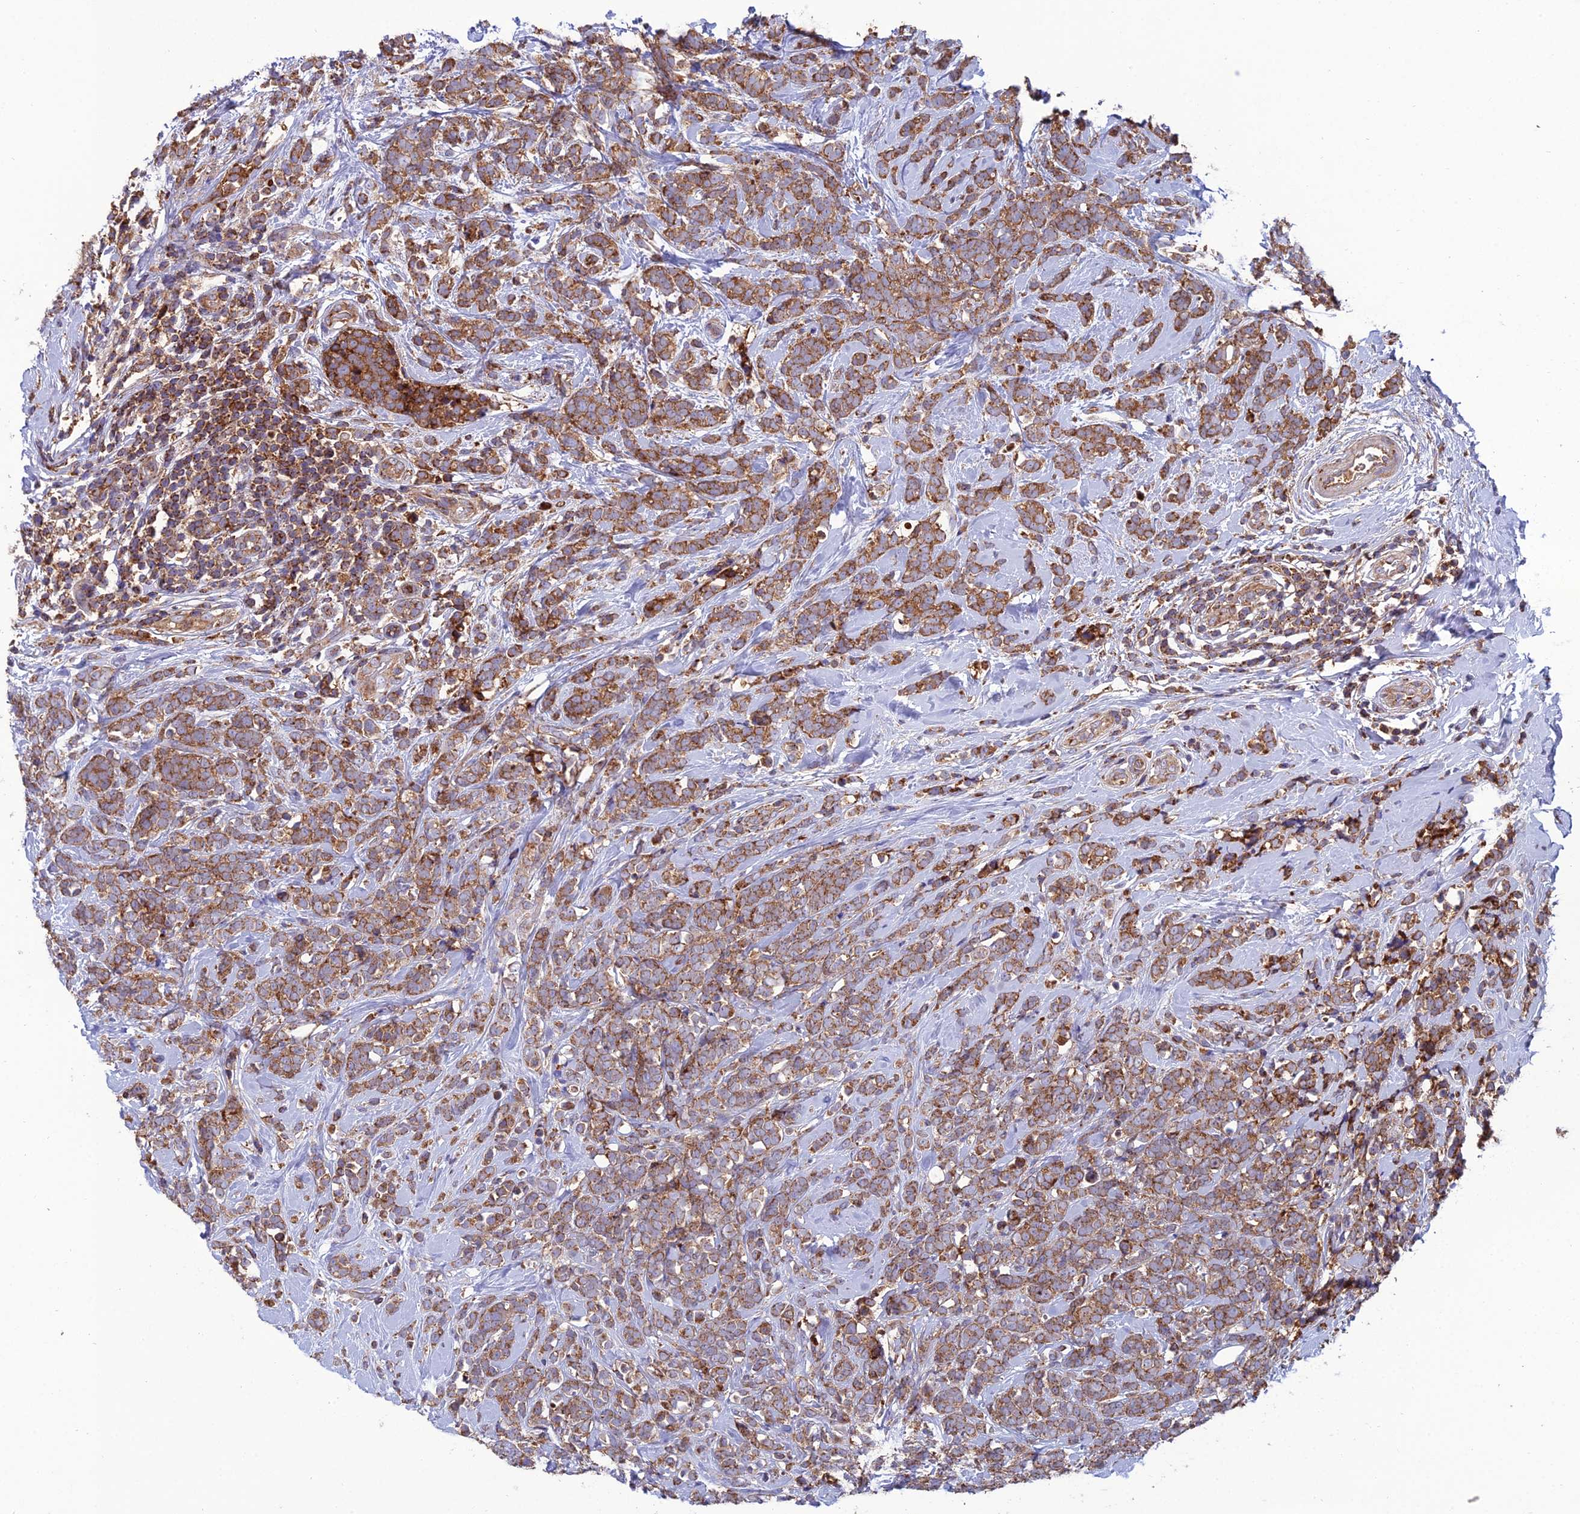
{"staining": {"intensity": "moderate", "quantity": ">75%", "location": "cytoplasmic/membranous"}, "tissue": "breast cancer", "cell_type": "Tumor cells", "image_type": "cancer", "snomed": [{"axis": "morphology", "description": "Lobular carcinoma"}, {"axis": "topography", "description": "Breast"}], "caption": "A brown stain shows moderate cytoplasmic/membranous expression of a protein in human breast cancer (lobular carcinoma) tumor cells. (DAB (3,3'-diaminobenzidine) IHC, brown staining for protein, blue staining for nuclei).", "gene": "LNPEP", "patient": {"sex": "female", "age": 58}}